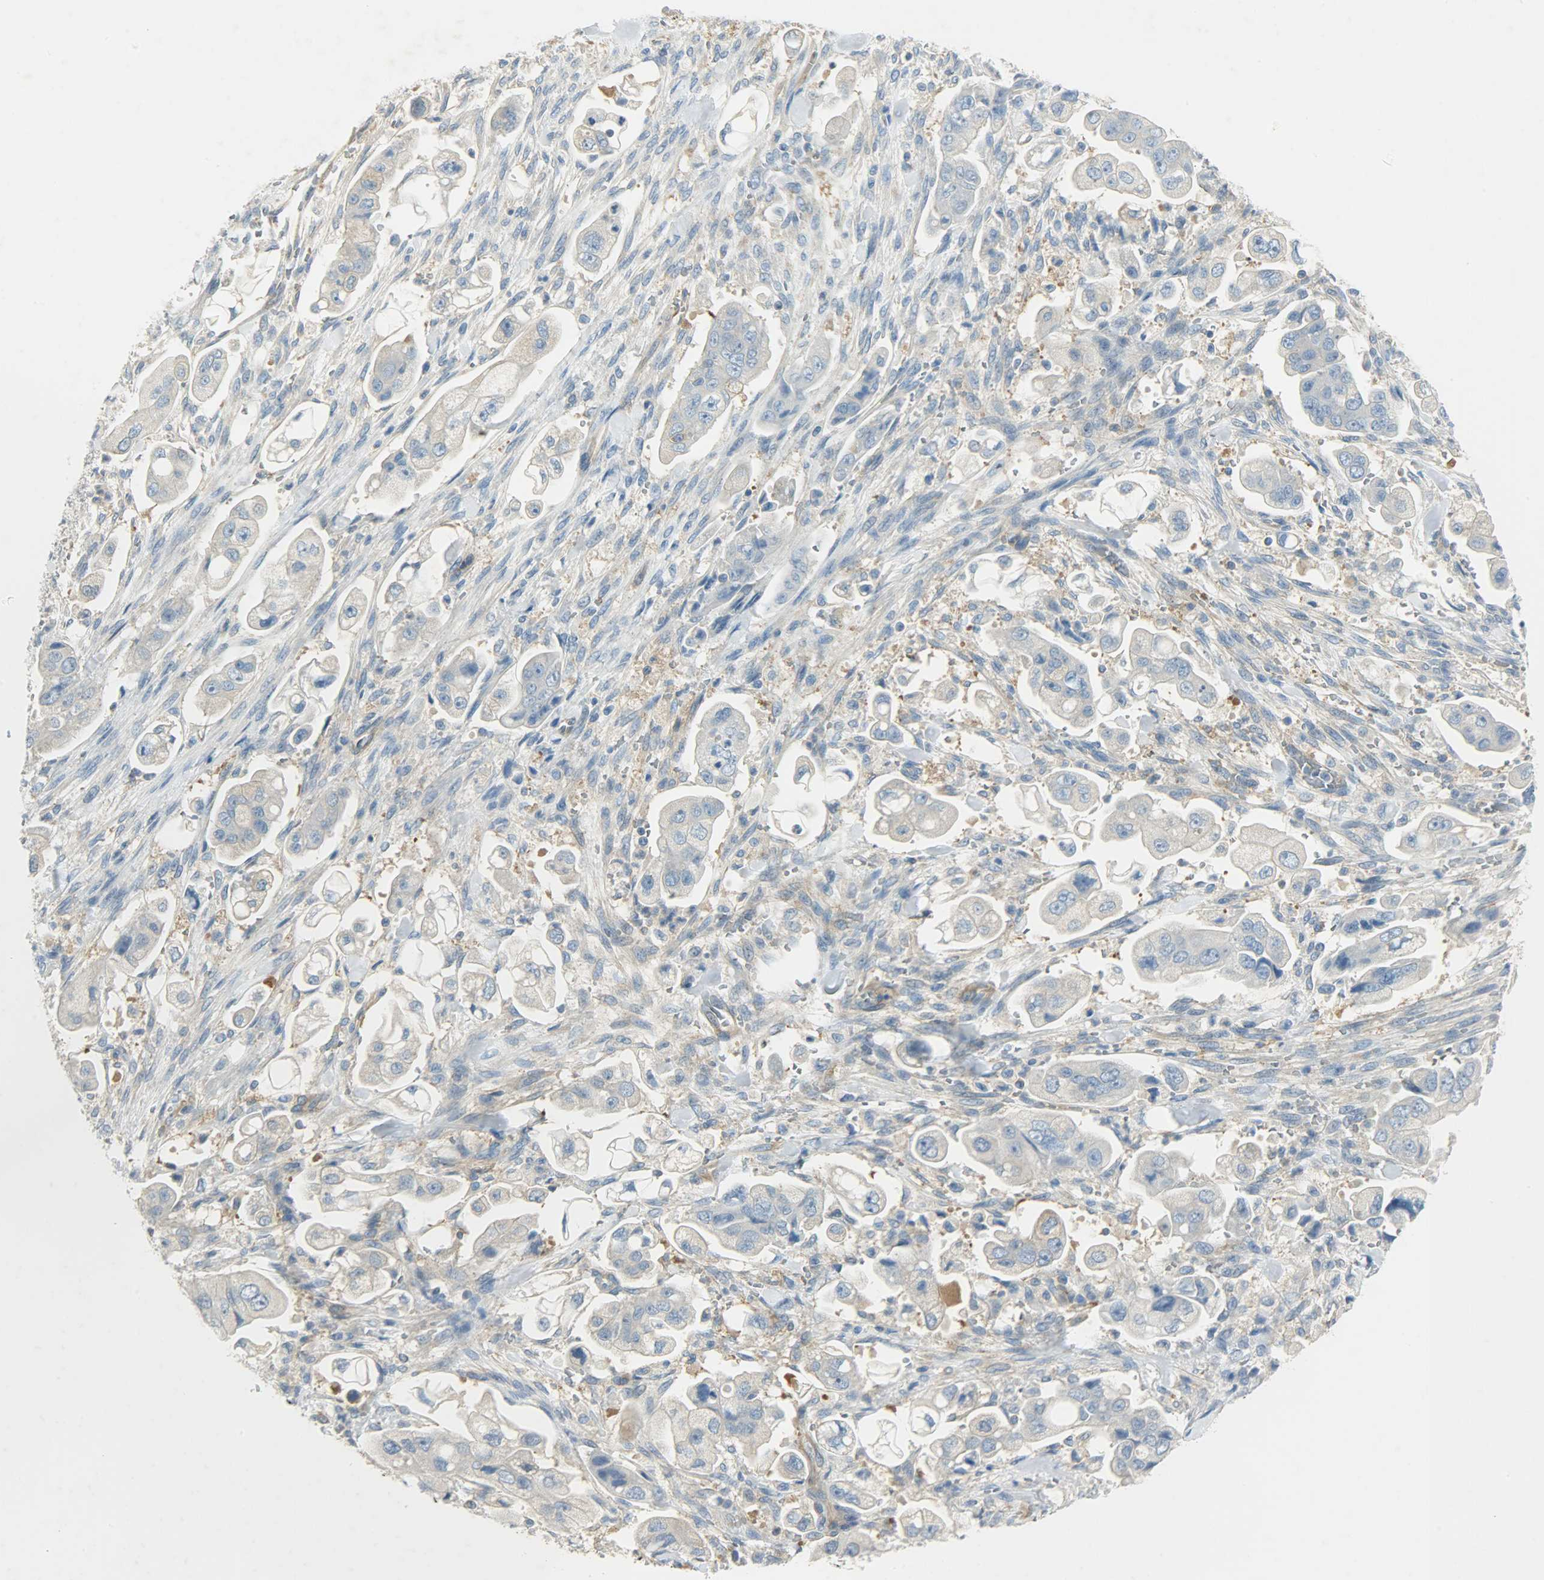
{"staining": {"intensity": "weak", "quantity": "25%-75%", "location": "cytoplasmic/membranous"}, "tissue": "stomach cancer", "cell_type": "Tumor cells", "image_type": "cancer", "snomed": [{"axis": "morphology", "description": "Adenocarcinoma, NOS"}, {"axis": "topography", "description": "Stomach"}], "caption": "IHC of stomach cancer demonstrates low levels of weak cytoplasmic/membranous expression in approximately 25%-75% of tumor cells.", "gene": "TSC22D2", "patient": {"sex": "male", "age": 62}}